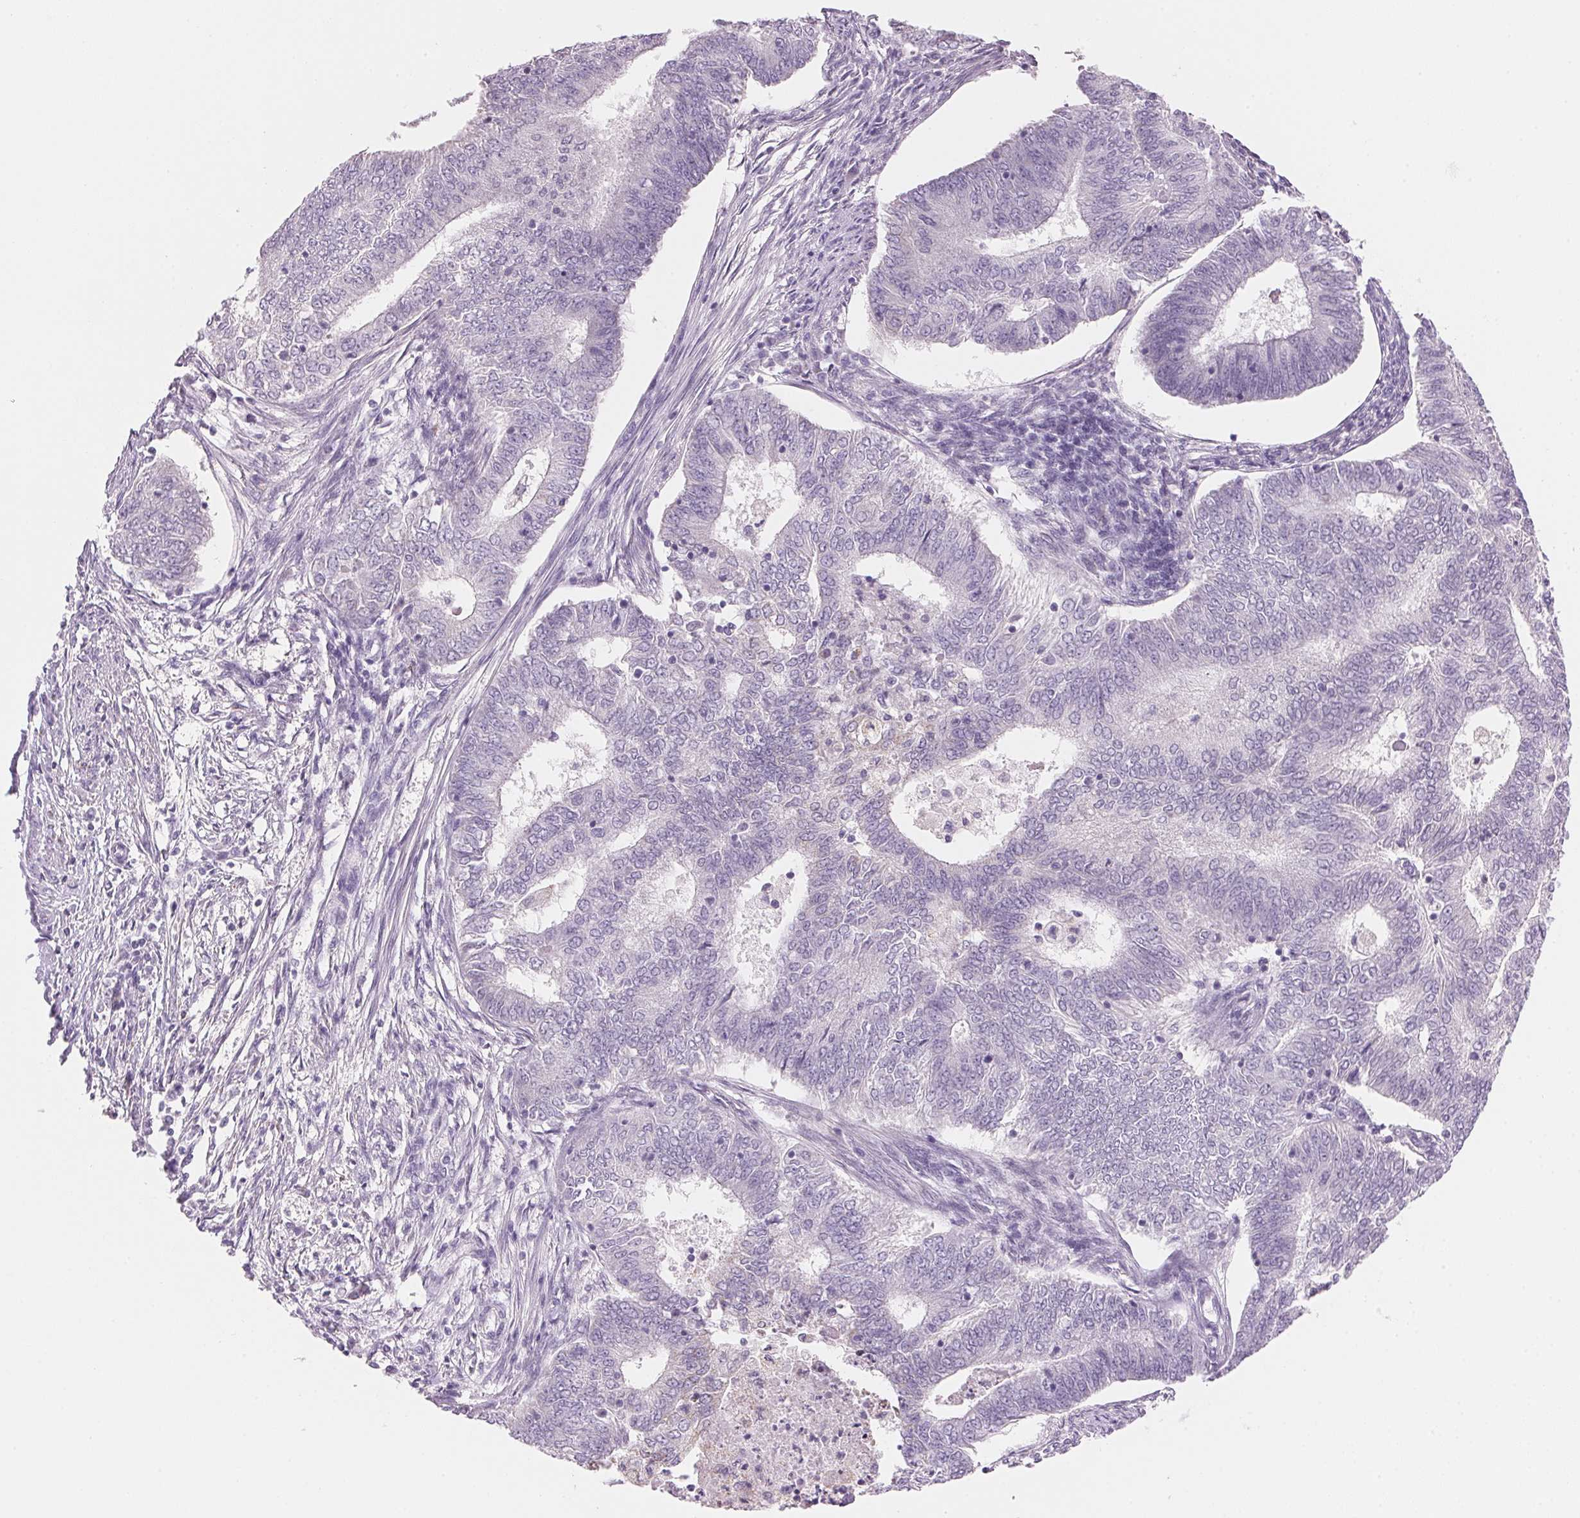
{"staining": {"intensity": "negative", "quantity": "none", "location": "none"}, "tissue": "endometrial cancer", "cell_type": "Tumor cells", "image_type": "cancer", "snomed": [{"axis": "morphology", "description": "Adenocarcinoma, NOS"}, {"axis": "topography", "description": "Endometrium"}], "caption": "Tumor cells are negative for protein expression in human adenocarcinoma (endometrial).", "gene": "CYP11B1", "patient": {"sex": "female", "age": 62}}